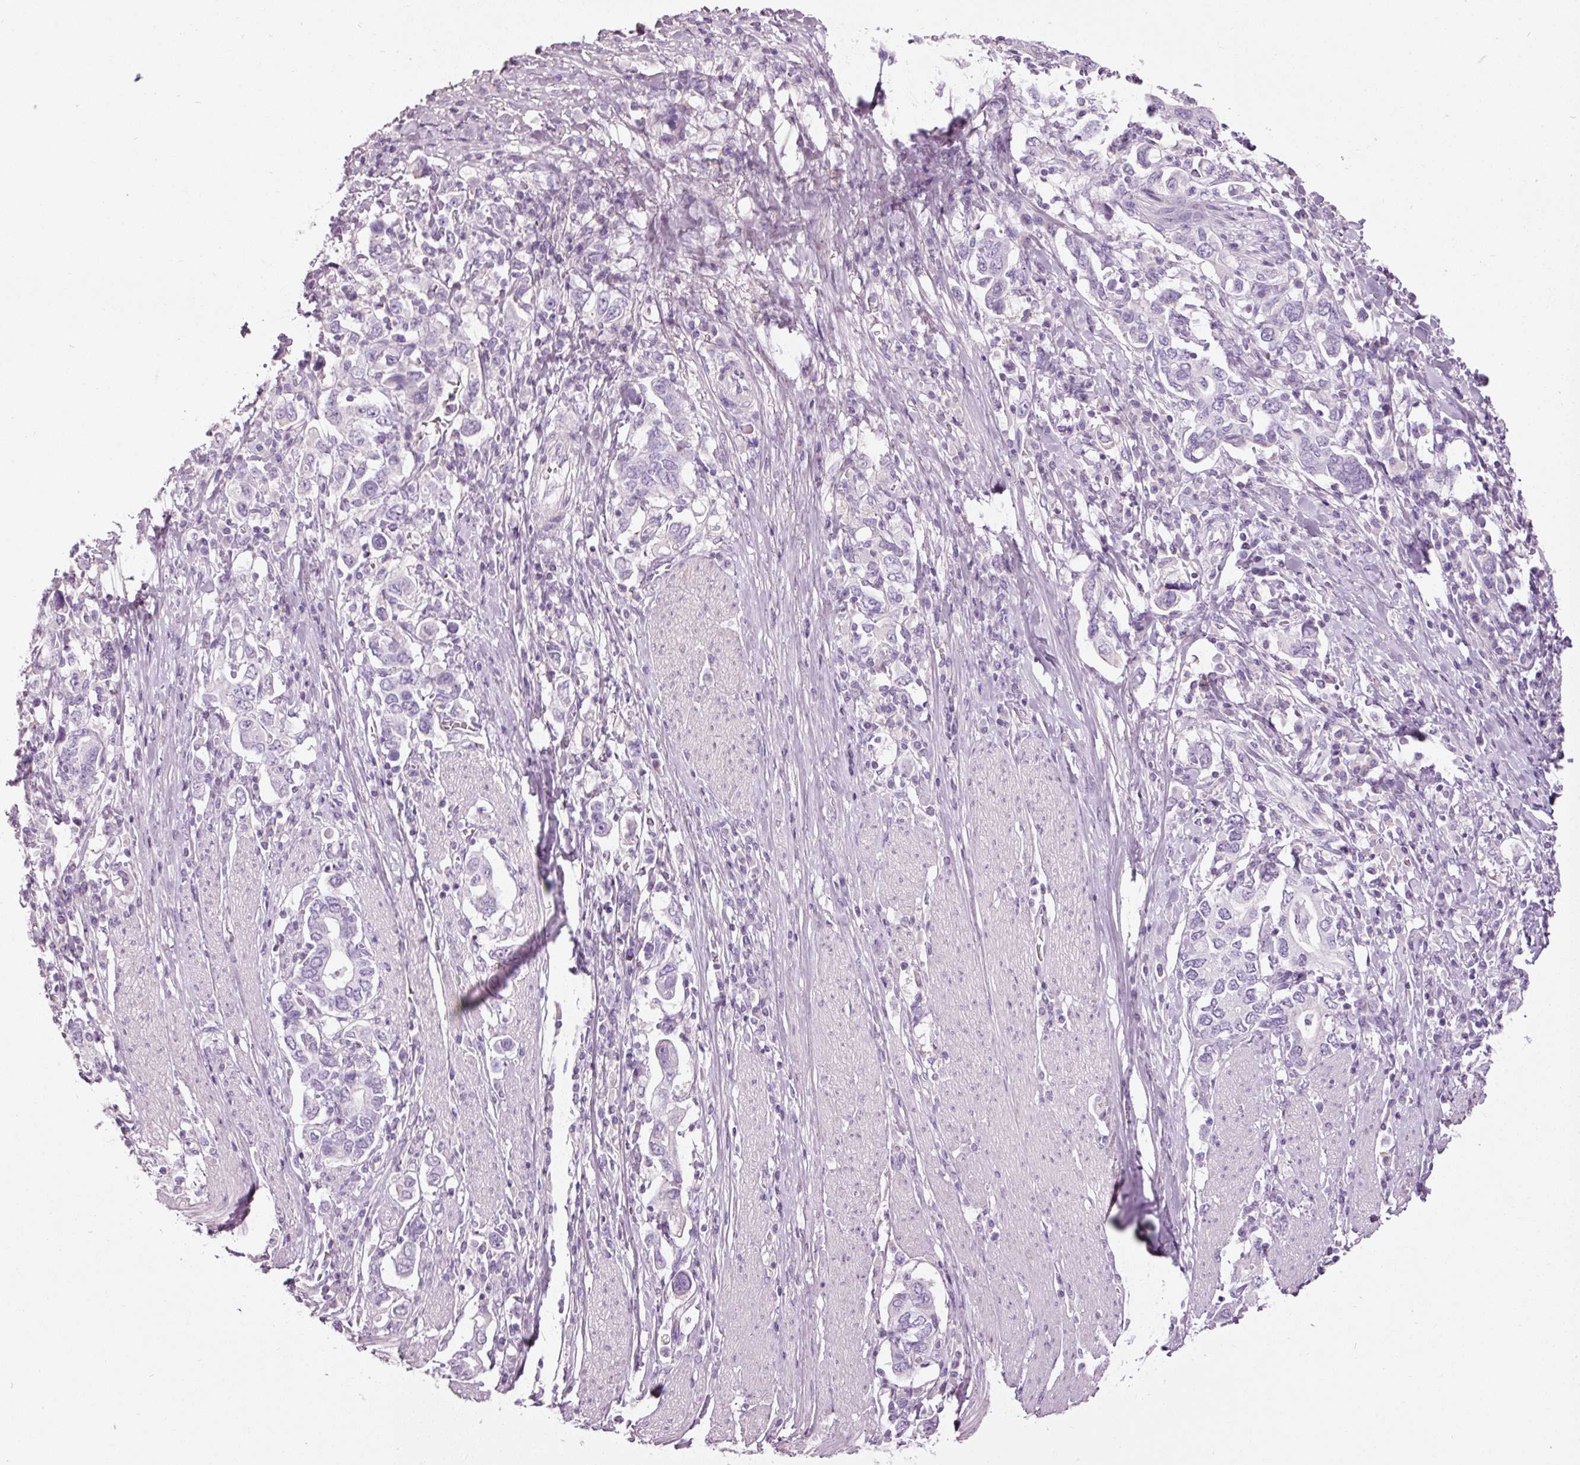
{"staining": {"intensity": "negative", "quantity": "none", "location": "none"}, "tissue": "stomach cancer", "cell_type": "Tumor cells", "image_type": "cancer", "snomed": [{"axis": "morphology", "description": "Adenocarcinoma, NOS"}, {"axis": "topography", "description": "Stomach, upper"}, {"axis": "topography", "description": "Stomach"}], "caption": "Immunohistochemistry (IHC) image of neoplastic tissue: human stomach adenocarcinoma stained with DAB (3,3'-diaminobenzidine) shows no significant protein expression in tumor cells.", "gene": "MUC5AC", "patient": {"sex": "male", "age": 62}}